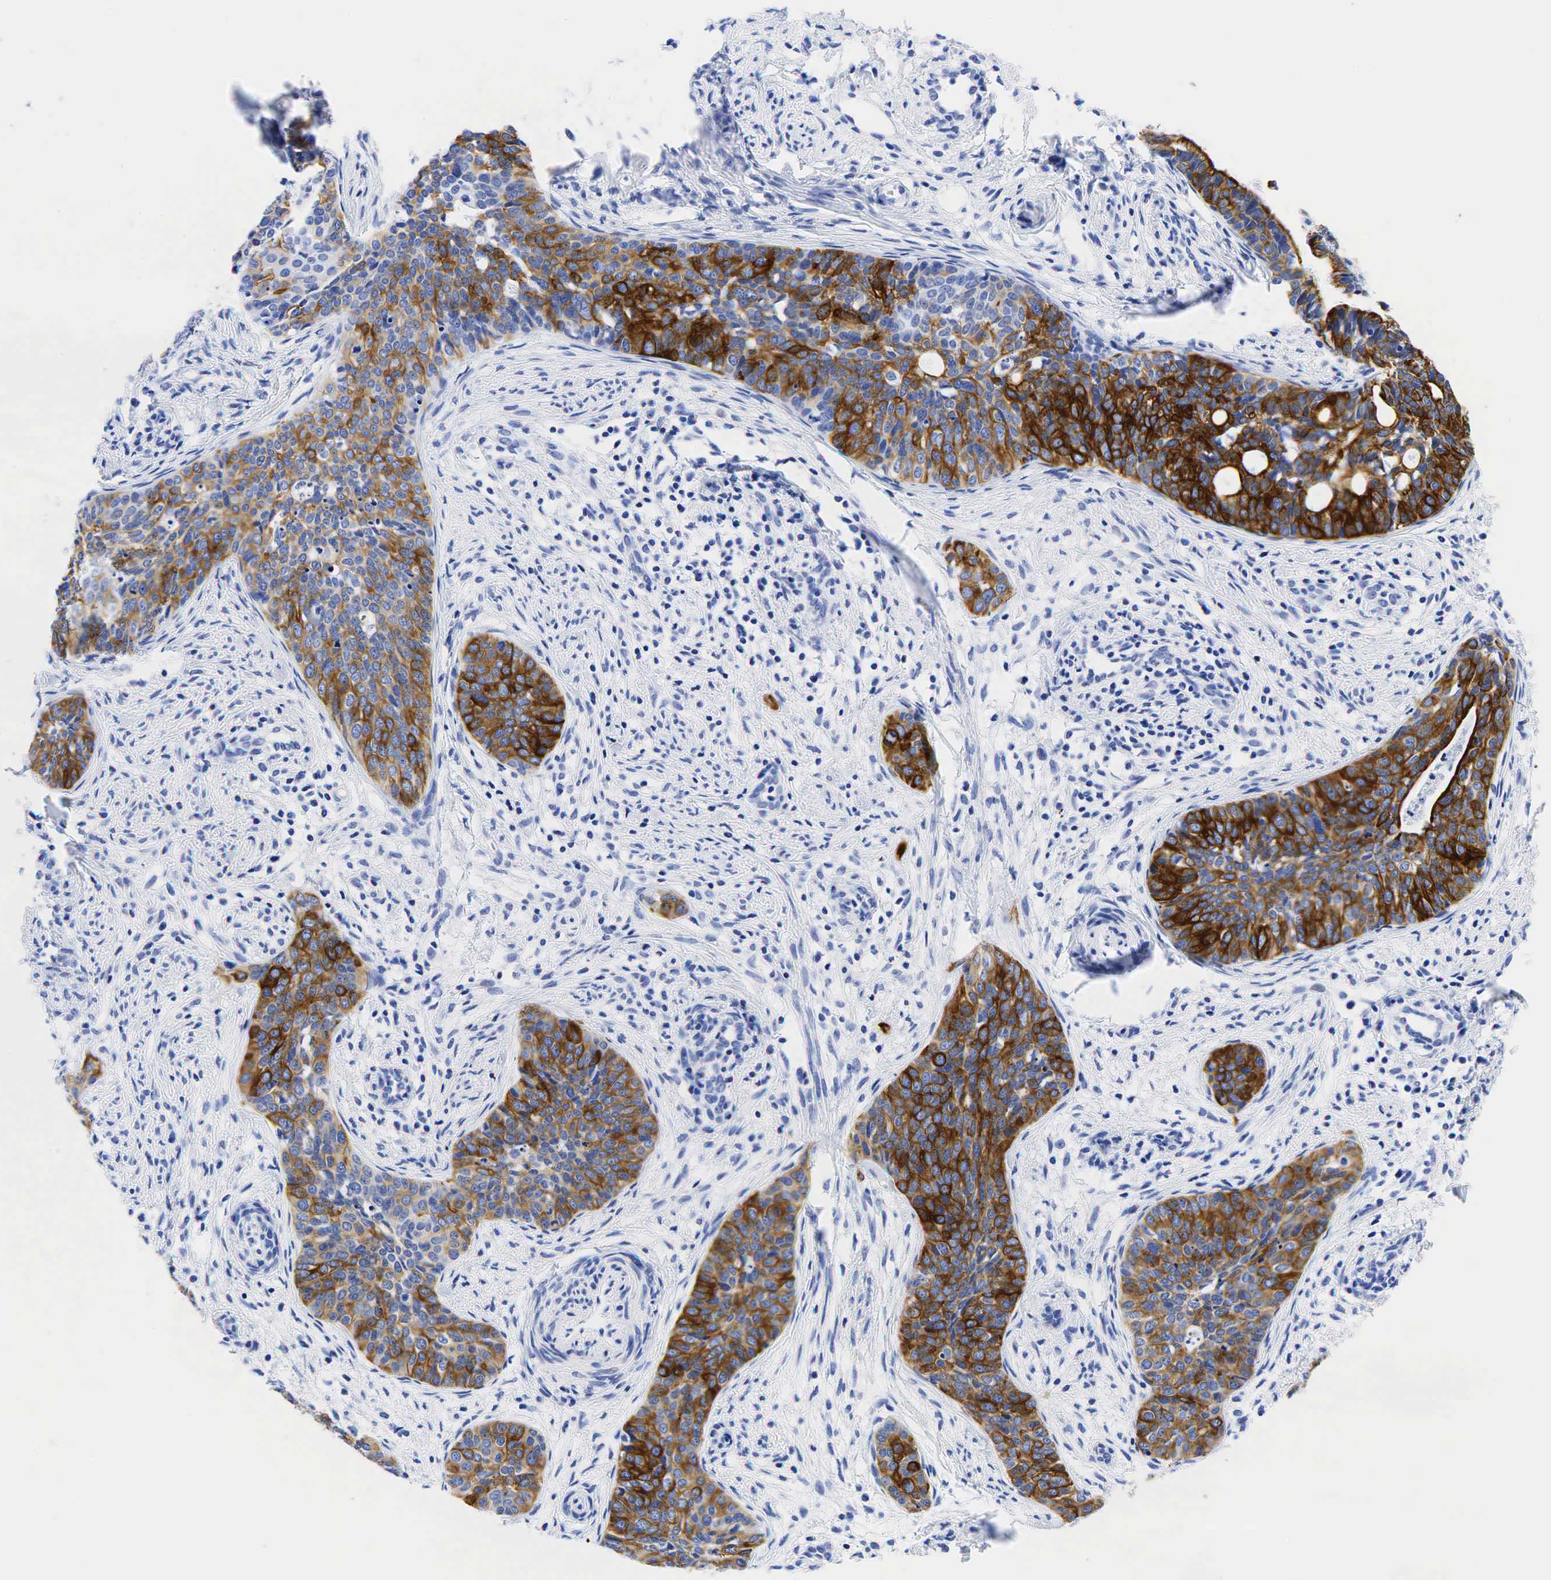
{"staining": {"intensity": "strong", "quantity": ">75%", "location": "cytoplasmic/membranous"}, "tissue": "cervical cancer", "cell_type": "Tumor cells", "image_type": "cancer", "snomed": [{"axis": "morphology", "description": "Squamous cell carcinoma, NOS"}, {"axis": "topography", "description": "Cervix"}], "caption": "Immunohistochemical staining of cervical cancer displays high levels of strong cytoplasmic/membranous protein expression in about >75% of tumor cells.", "gene": "KRT18", "patient": {"sex": "female", "age": 34}}